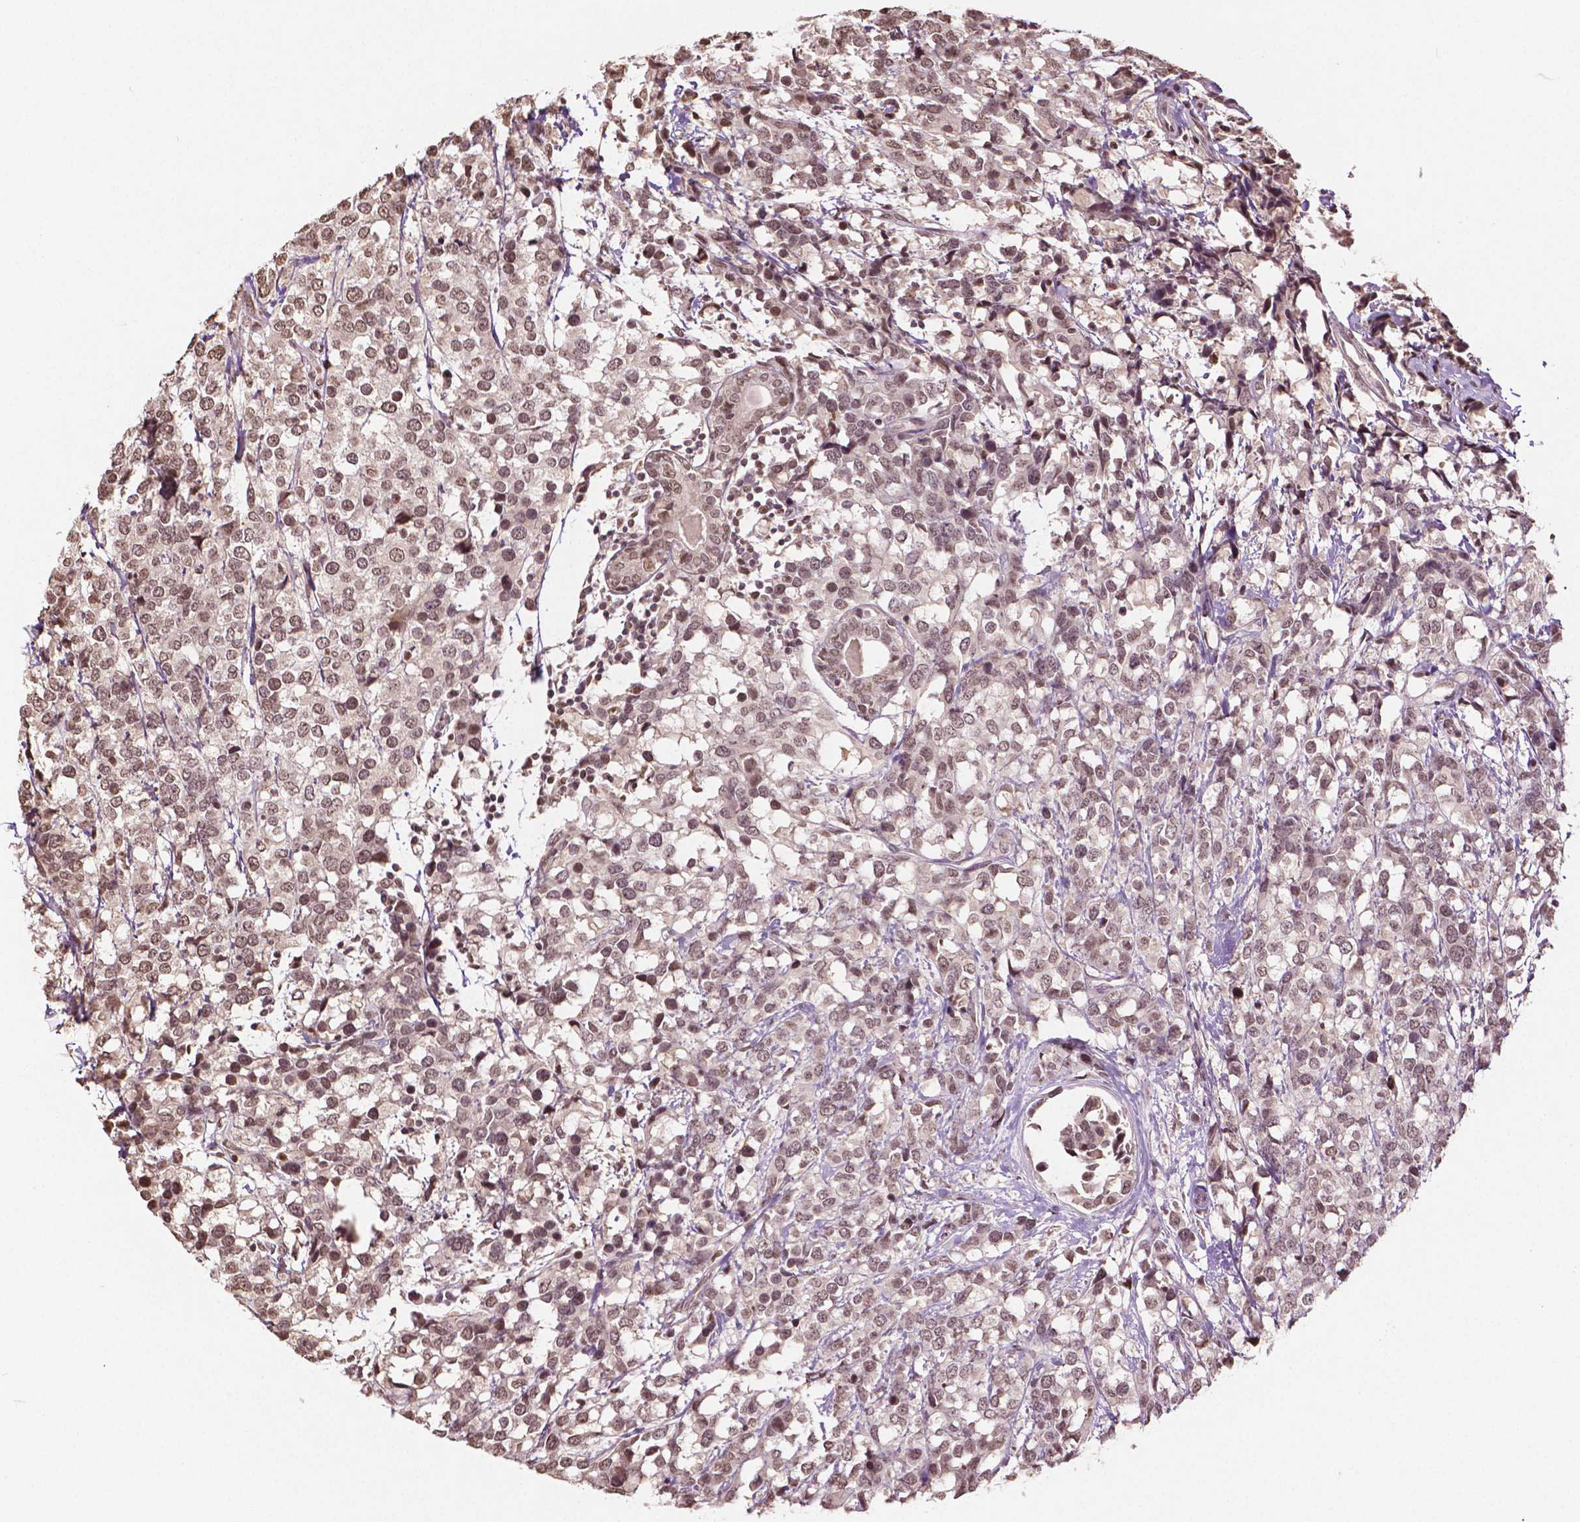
{"staining": {"intensity": "moderate", "quantity": ">75%", "location": "nuclear"}, "tissue": "breast cancer", "cell_type": "Tumor cells", "image_type": "cancer", "snomed": [{"axis": "morphology", "description": "Lobular carcinoma"}, {"axis": "topography", "description": "Breast"}], "caption": "Breast lobular carcinoma tissue displays moderate nuclear expression in approximately >75% of tumor cells", "gene": "DEK", "patient": {"sex": "female", "age": 59}}